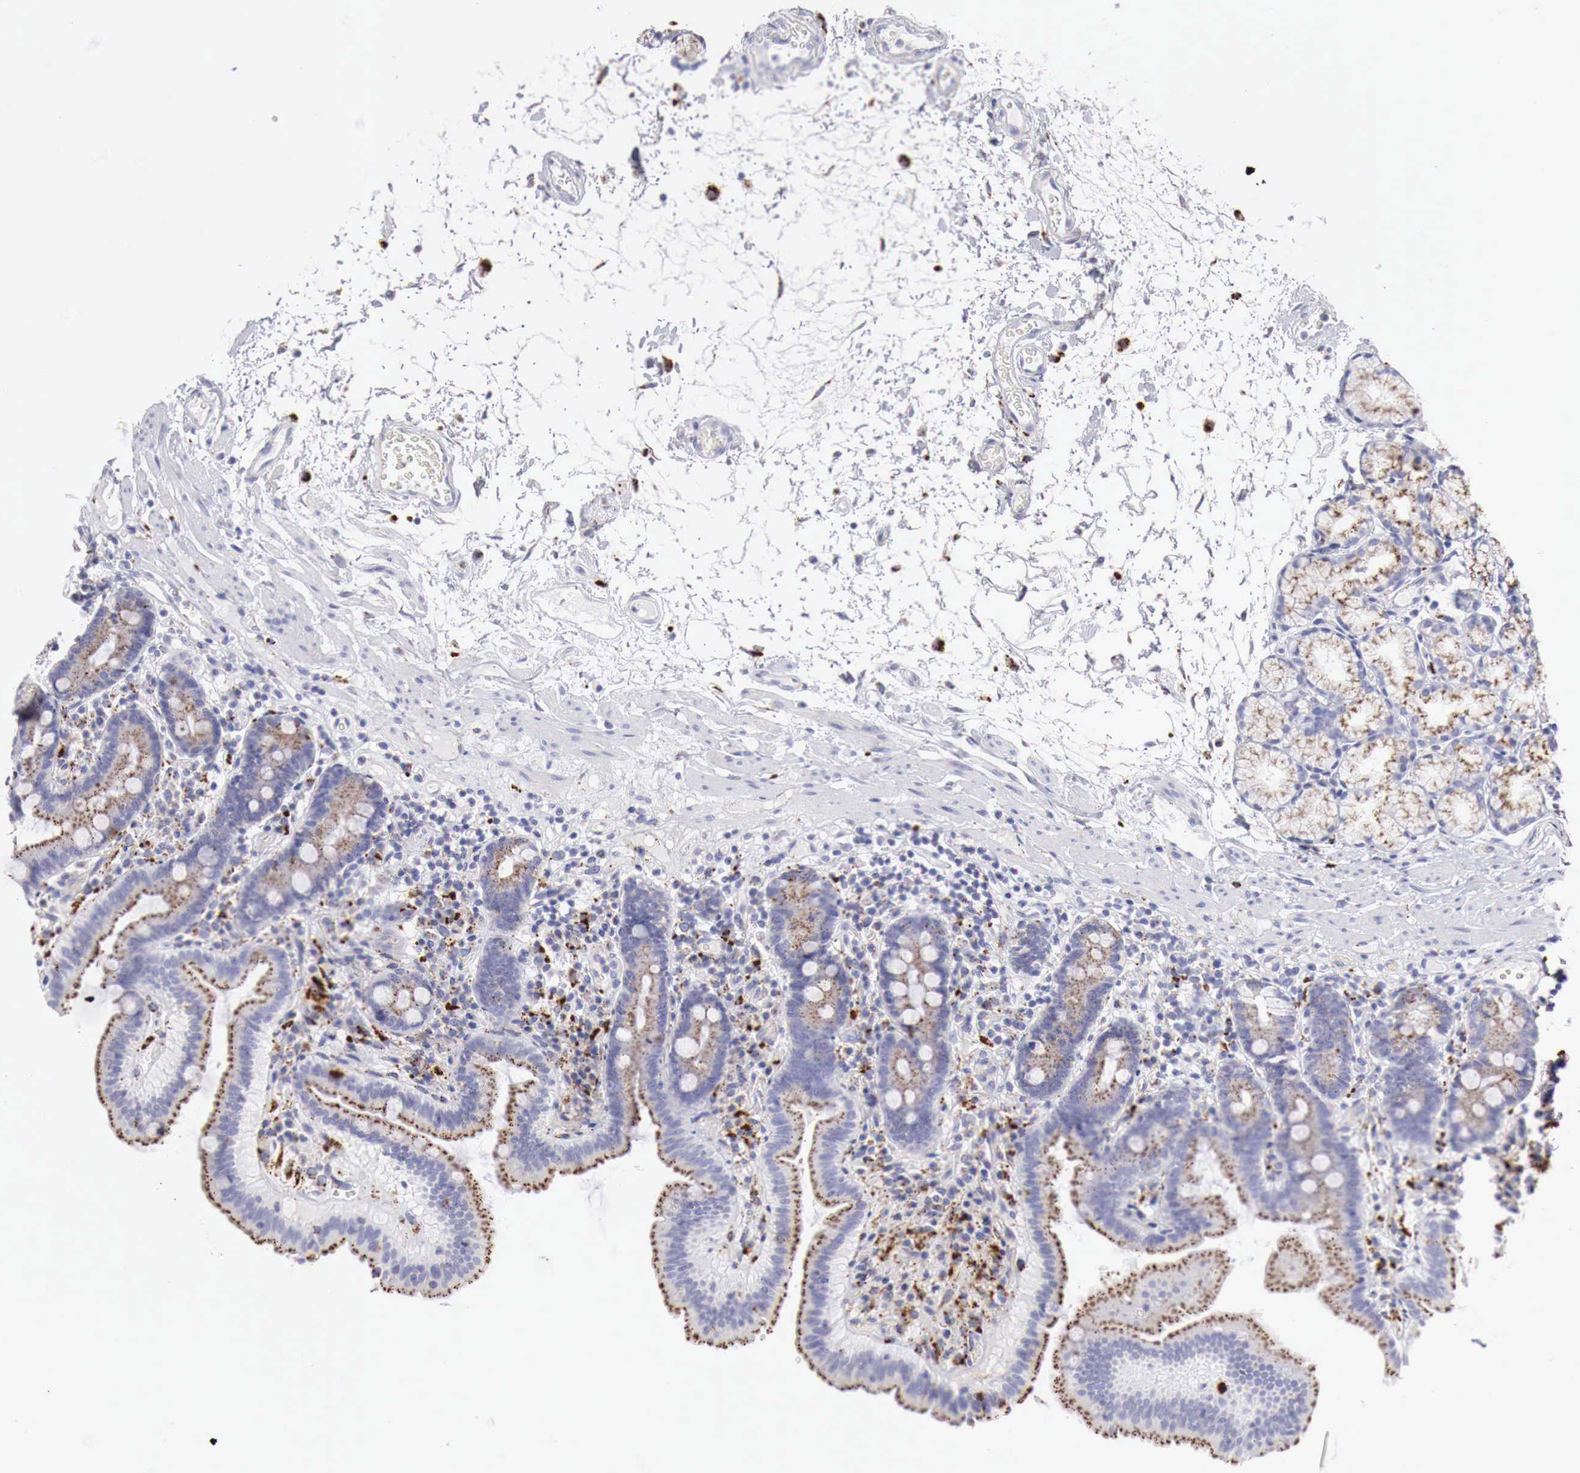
{"staining": {"intensity": "strong", "quantity": "25%-75%", "location": "cytoplasmic/membranous"}, "tissue": "duodenum", "cell_type": "Glandular cells", "image_type": "normal", "snomed": [{"axis": "morphology", "description": "Normal tissue, NOS"}, {"axis": "topography", "description": "Duodenum"}], "caption": "Protein analysis of benign duodenum exhibits strong cytoplasmic/membranous expression in about 25%-75% of glandular cells. The staining is performed using DAB (3,3'-diaminobenzidine) brown chromogen to label protein expression. The nuclei are counter-stained blue using hematoxylin.", "gene": "GLA", "patient": {"sex": "female", "age": 48}}